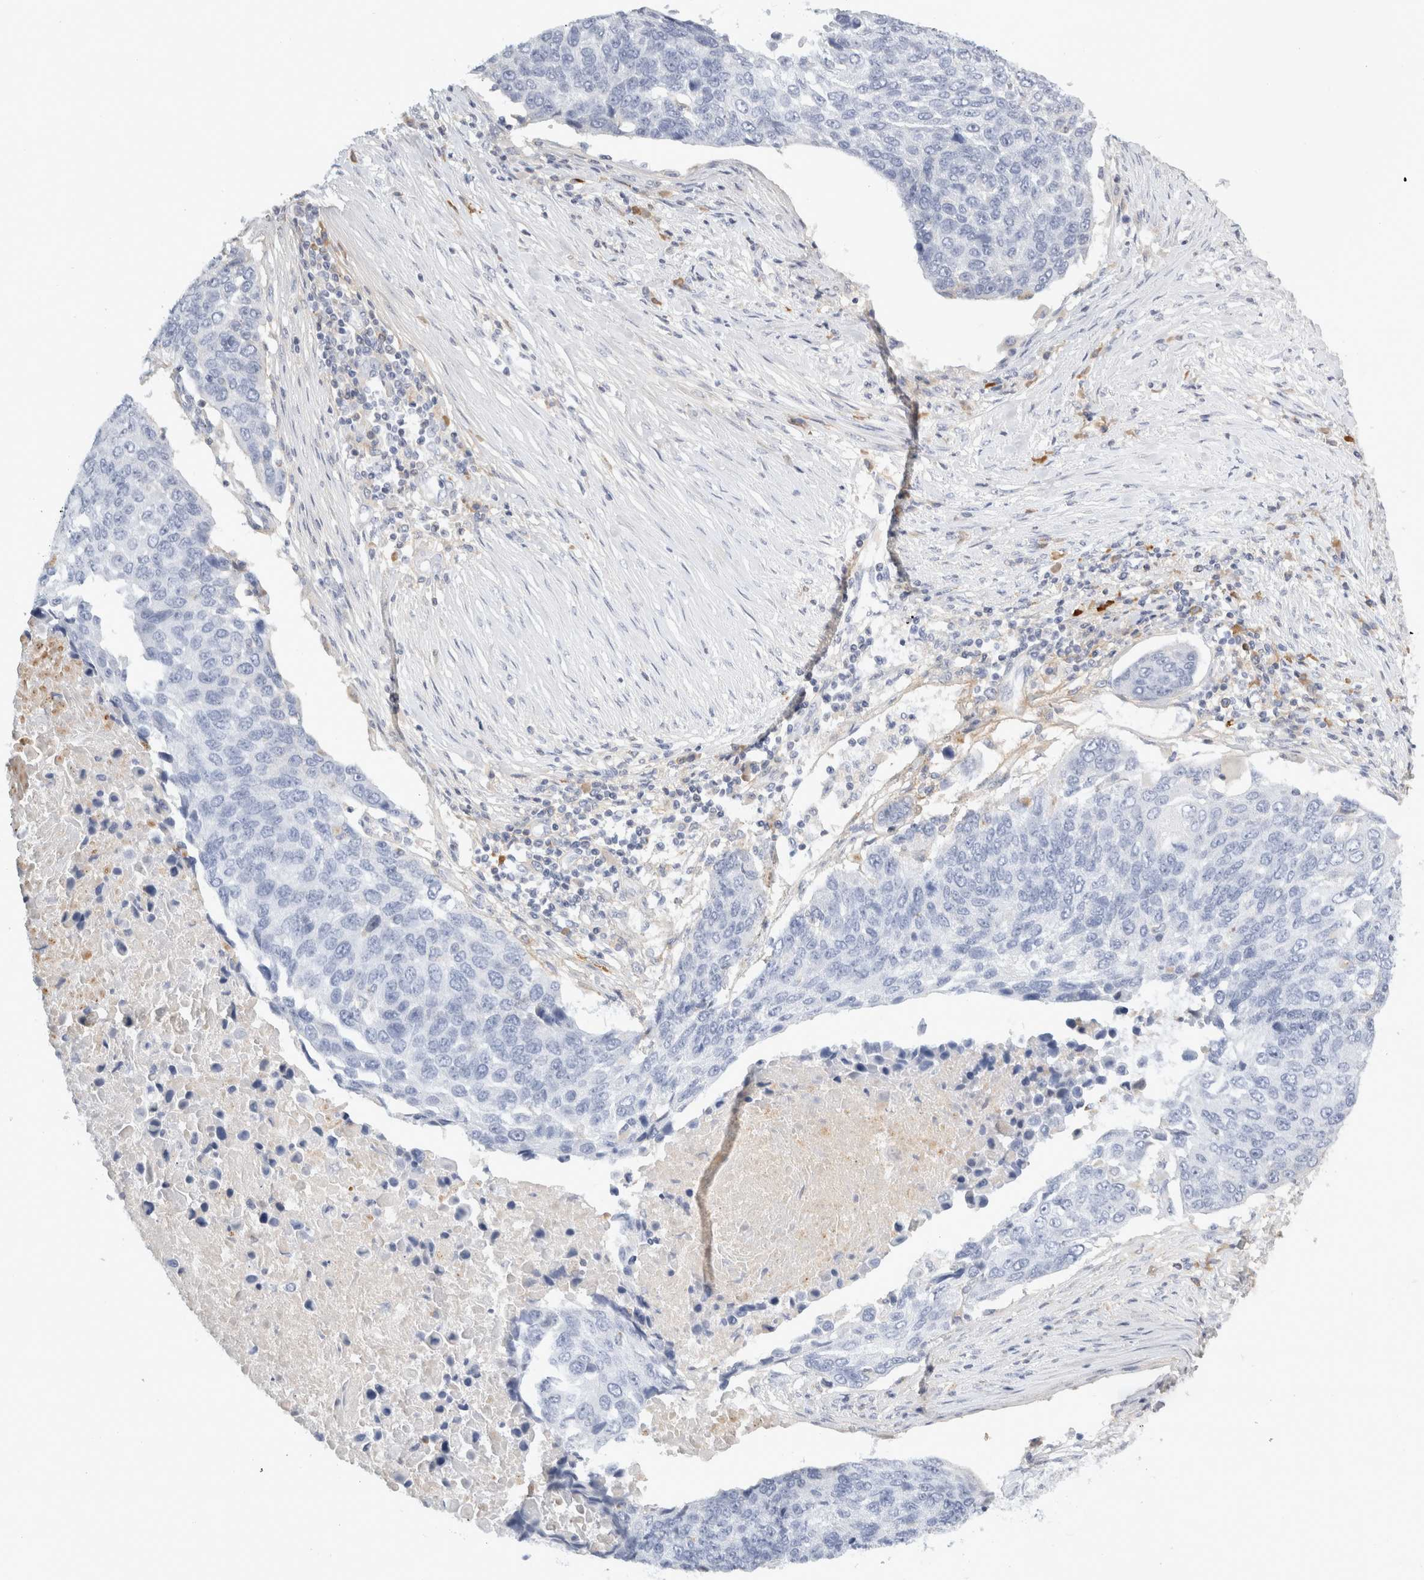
{"staining": {"intensity": "negative", "quantity": "none", "location": "none"}, "tissue": "lung cancer", "cell_type": "Tumor cells", "image_type": "cancer", "snomed": [{"axis": "morphology", "description": "Squamous cell carcinoma, NOS"}, {"axis": "topography", "description": "Lung"}], "caption": "Immunohistochemistry histopathology image of neoplastic tissue: squamous cell carcinoma (lung) stained with DAB (3,3'-diaminobenzidine) exhibits no significant protein positivity in tumor cells.", "gene": "FGL2", "patient": {"sex": "male", "age": 66}}